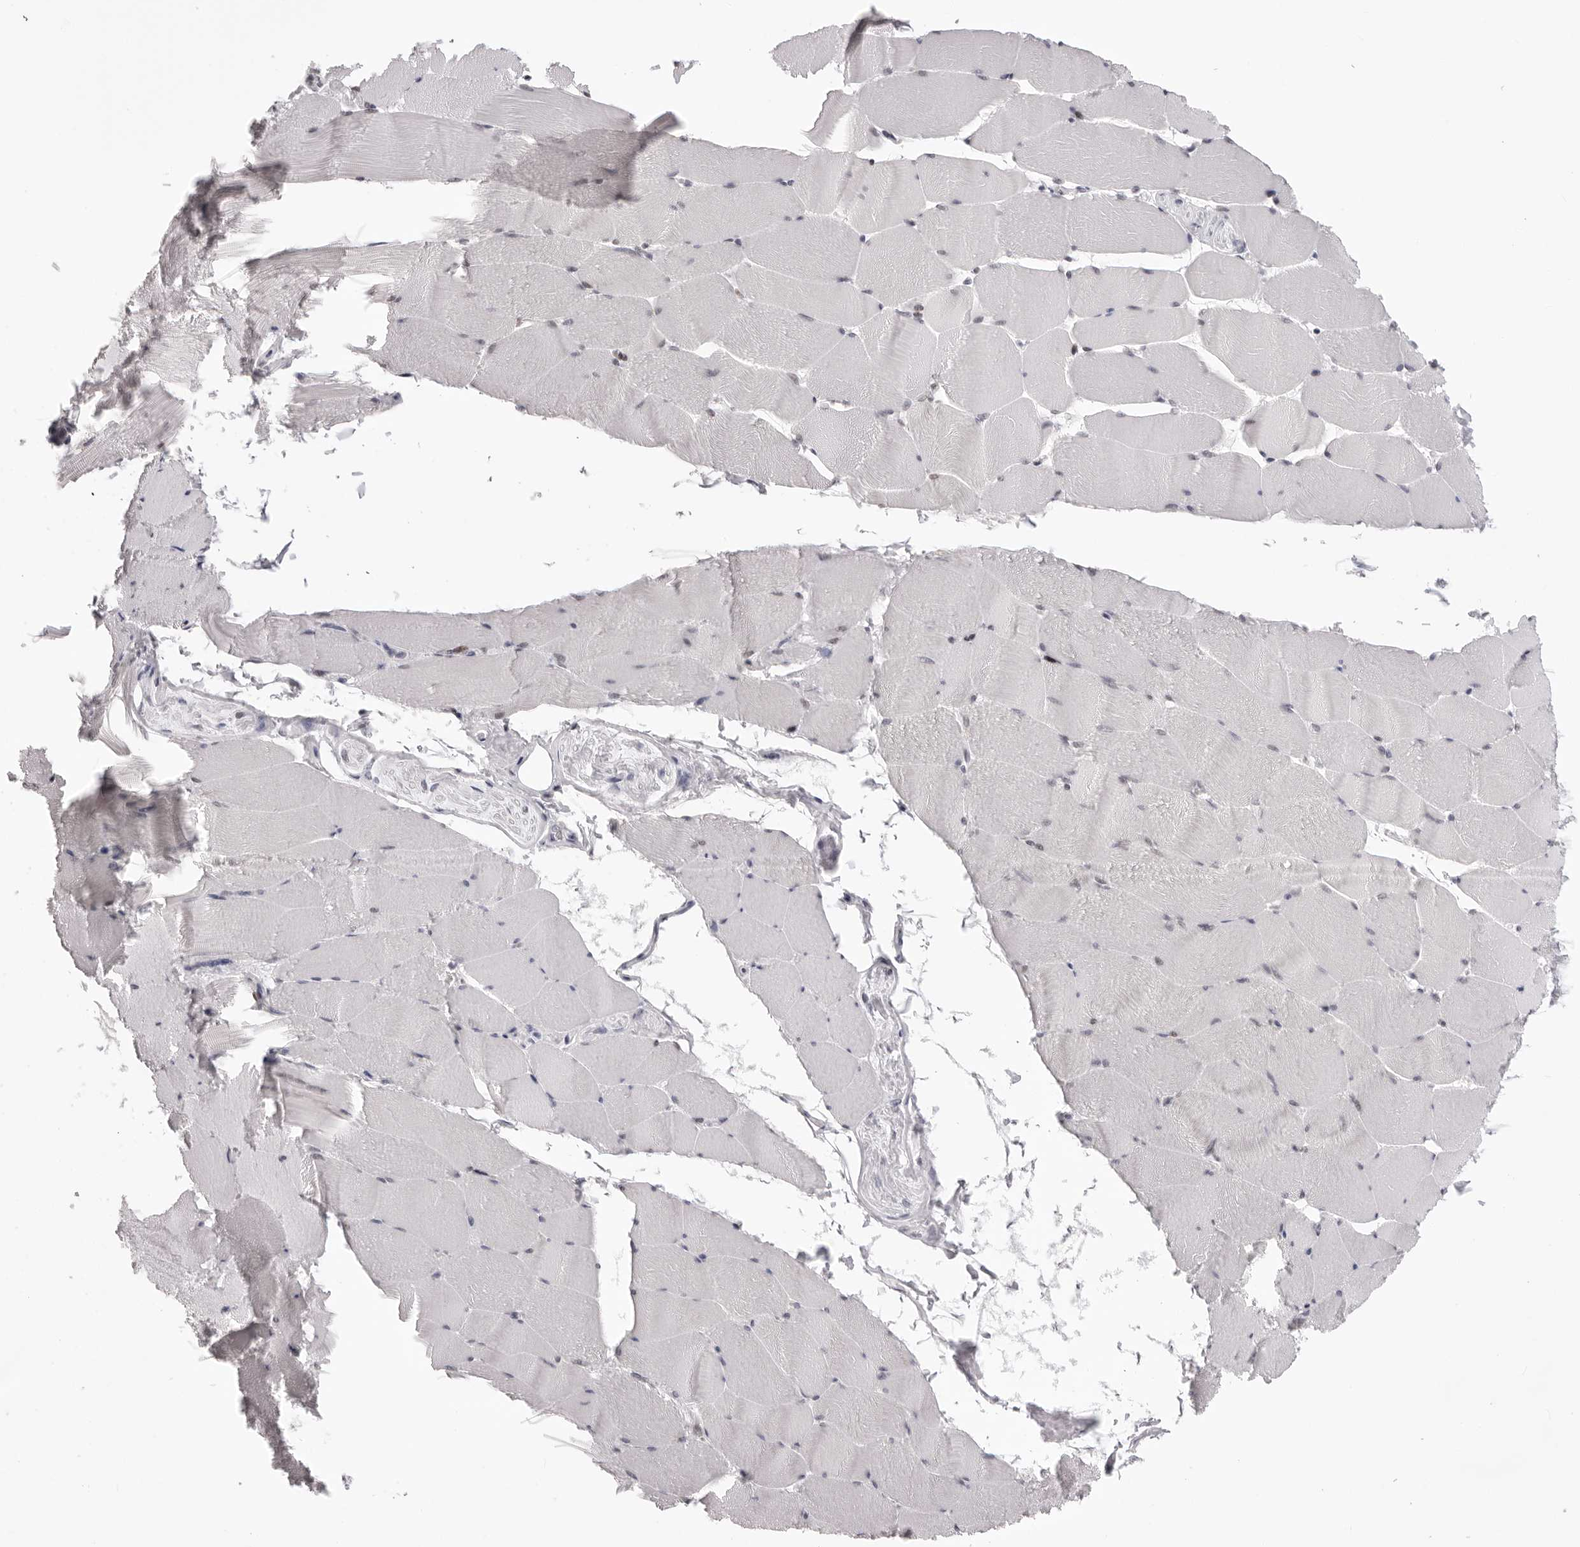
{"staining": {"intensity": "weak", "quantity": "<25%", "location": "cytoplasmic/membranous,nuclear"}, "tissue": "skeletal muscle", "cell_type": "Myocytes", "image_type": "normal", "snomed": [{"axis": "morphology", "description": "Normal tissue, NOS"}, {"axis": "topography", "description": "Skeletal muscle"}], "caption": "Immunohistochemistry of unremarkable skeletal muscle exhibits no positivity in myocytes. (Brightfield microscopy of DAB (3,3'-diaminobenzidine) IHC at high magnification).", "gene": "MAFK", "patient": {"sex": "male", "age": 62}}